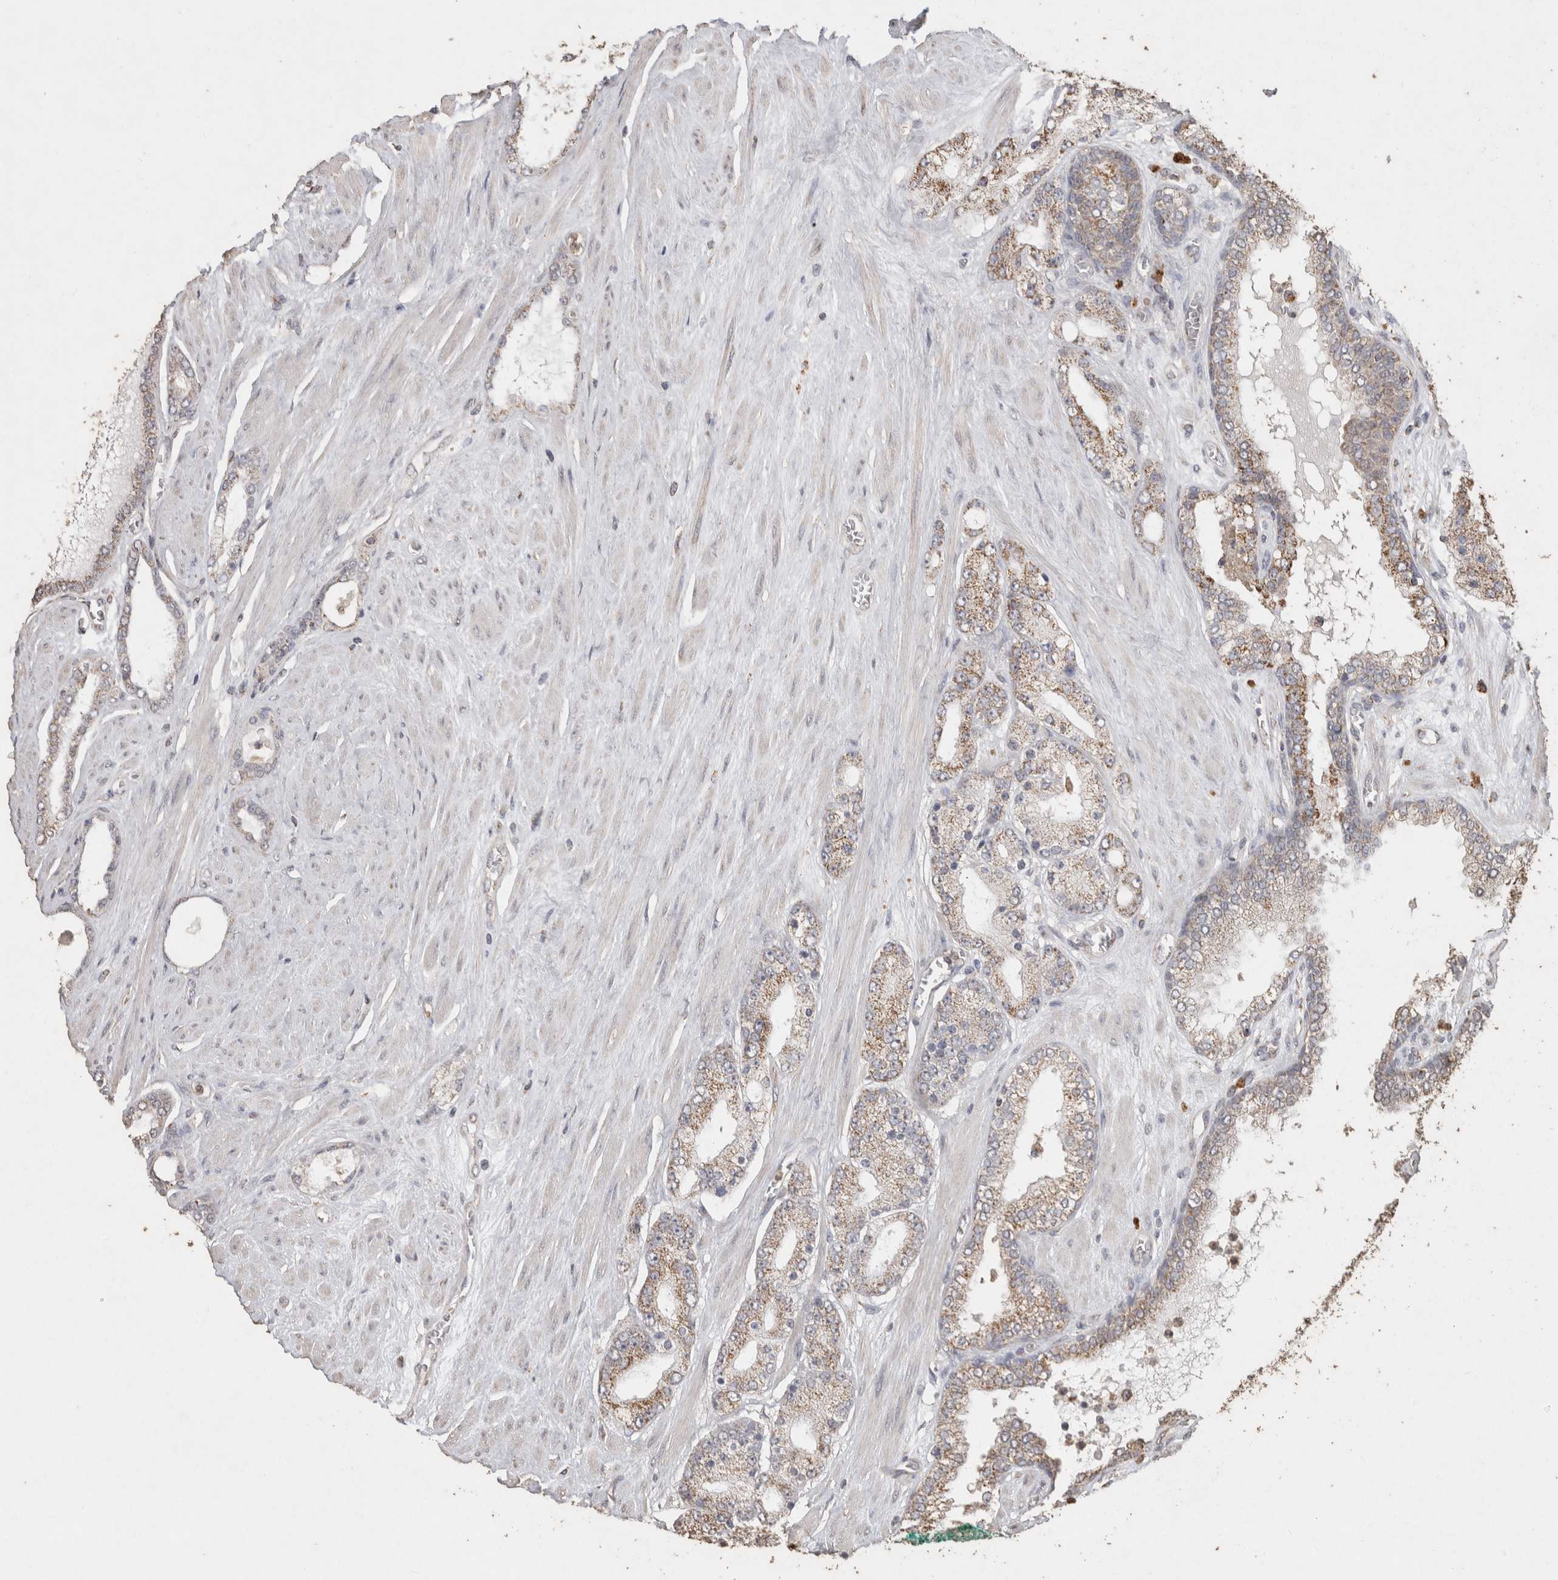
{"staining": {"intensity": "moderate", "quantity": ">75%", "location": "cytoplasmic/membranous"}, "tissue": "prostate cancer", "cell_type": "Tumor cells", "image_type": "cancer", "snomed": [{"axis": "morphology", "description": "Adenocarcinoma, Low grade"}, {"axis": "topography", "description": "Prostate"}], "caption": "Prostate cancer was stained to show a protein in brown. There is medium levels of moderate cytoplasmic/membranous positivity in approximately >75% of tumor cells. (DAB (3,3'-diaminobenzidine) IHC with brightfield microscopy, high magnification).", "gene": "ACADM", "patient": {"sex": "male", "age": 62}}